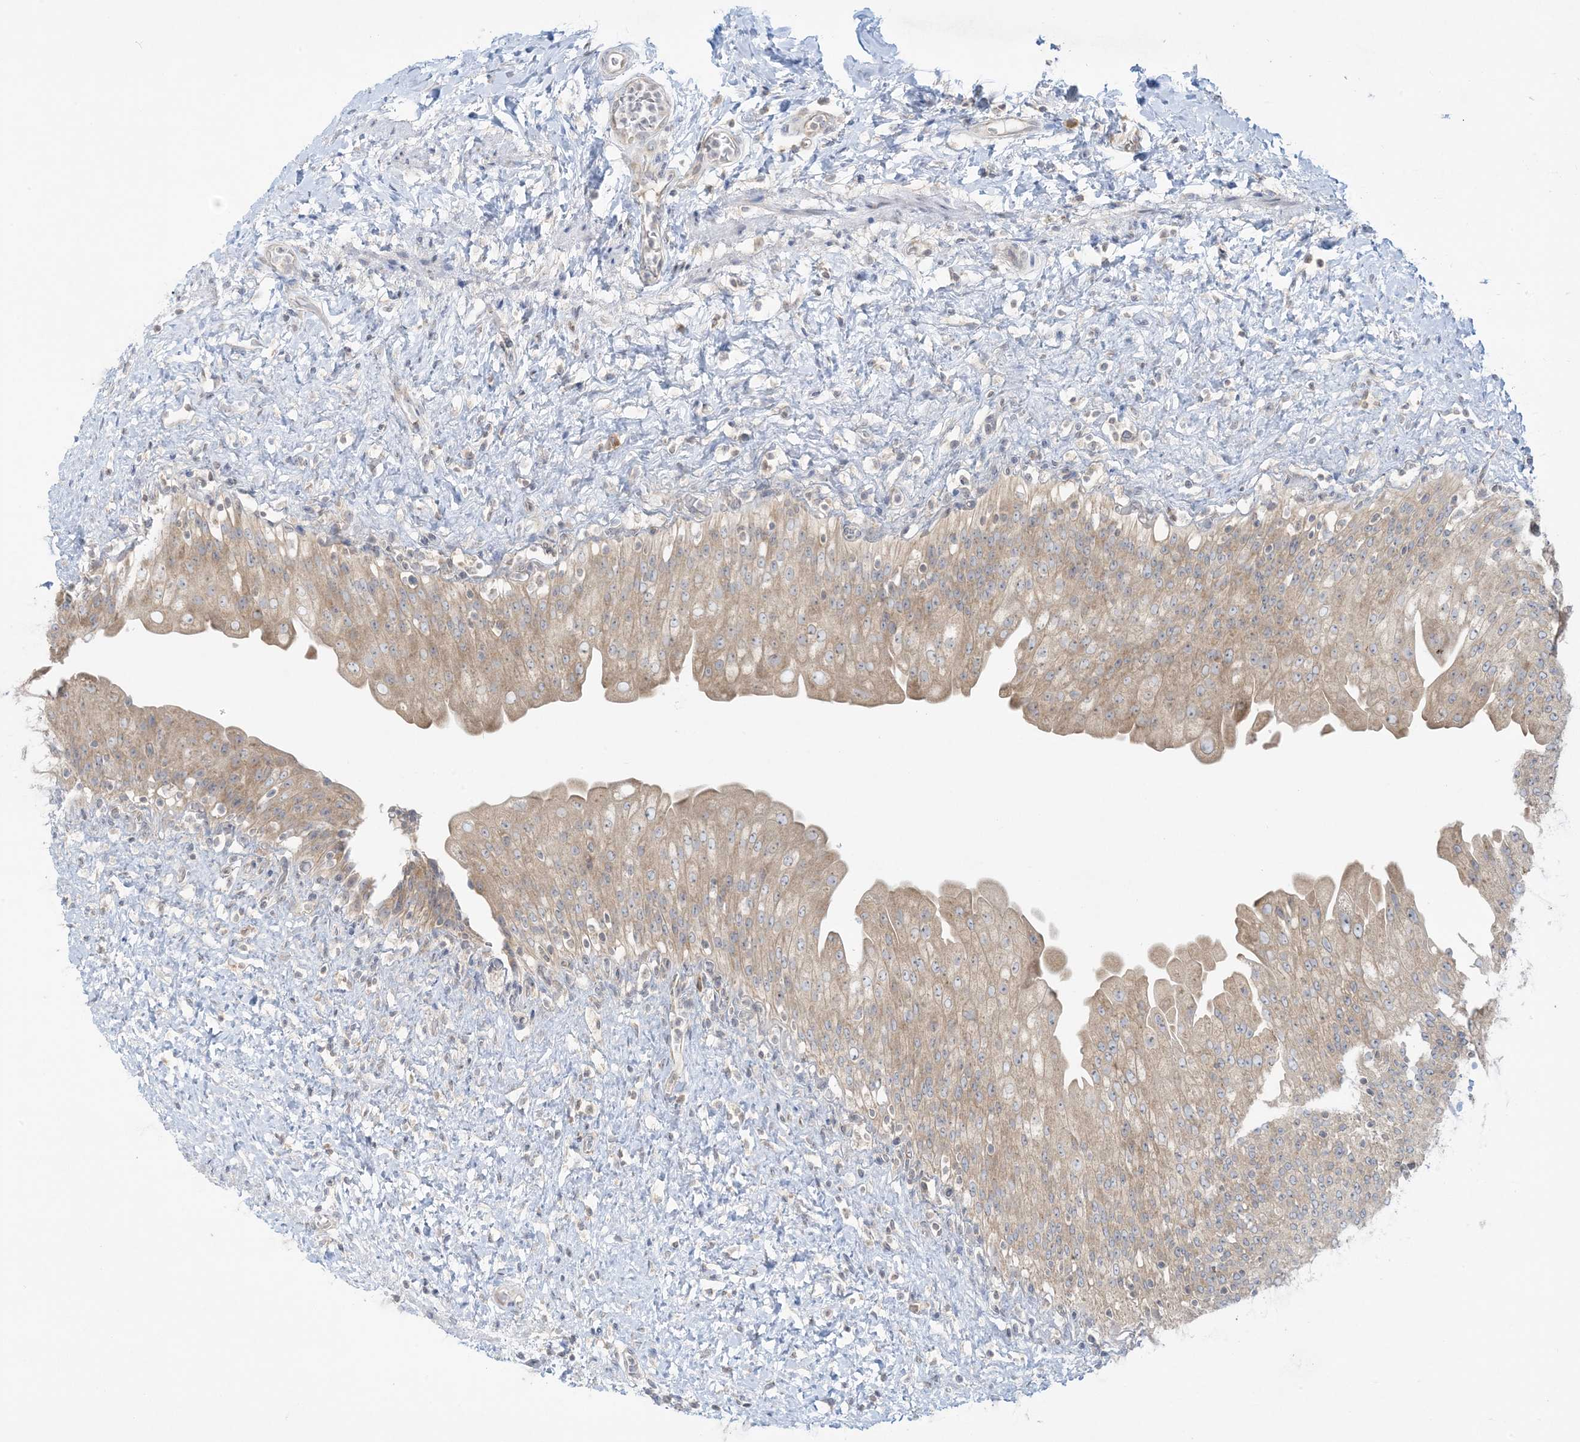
{"staining": {"intensity": "weak", "quantity": ">75%", "location": "cytoplasmic/membranous"}, "tissue": "urinary bladder", "cell_type": "Urothelial cells", "image_type": "normal", "snomed": [{"axis": "morphology", "description": "Normal tissue, NOS"}, {"axis": "topography", "description": "Urinary bladder"}], "caption": "Protein expression analysis of normal urinary bladder exhibits weak cytoplasmic/membranous positivity in approximately >75% of urothelial cells.", "gene": "RPP40", "patient": {"sex": "female", "age": 27}}